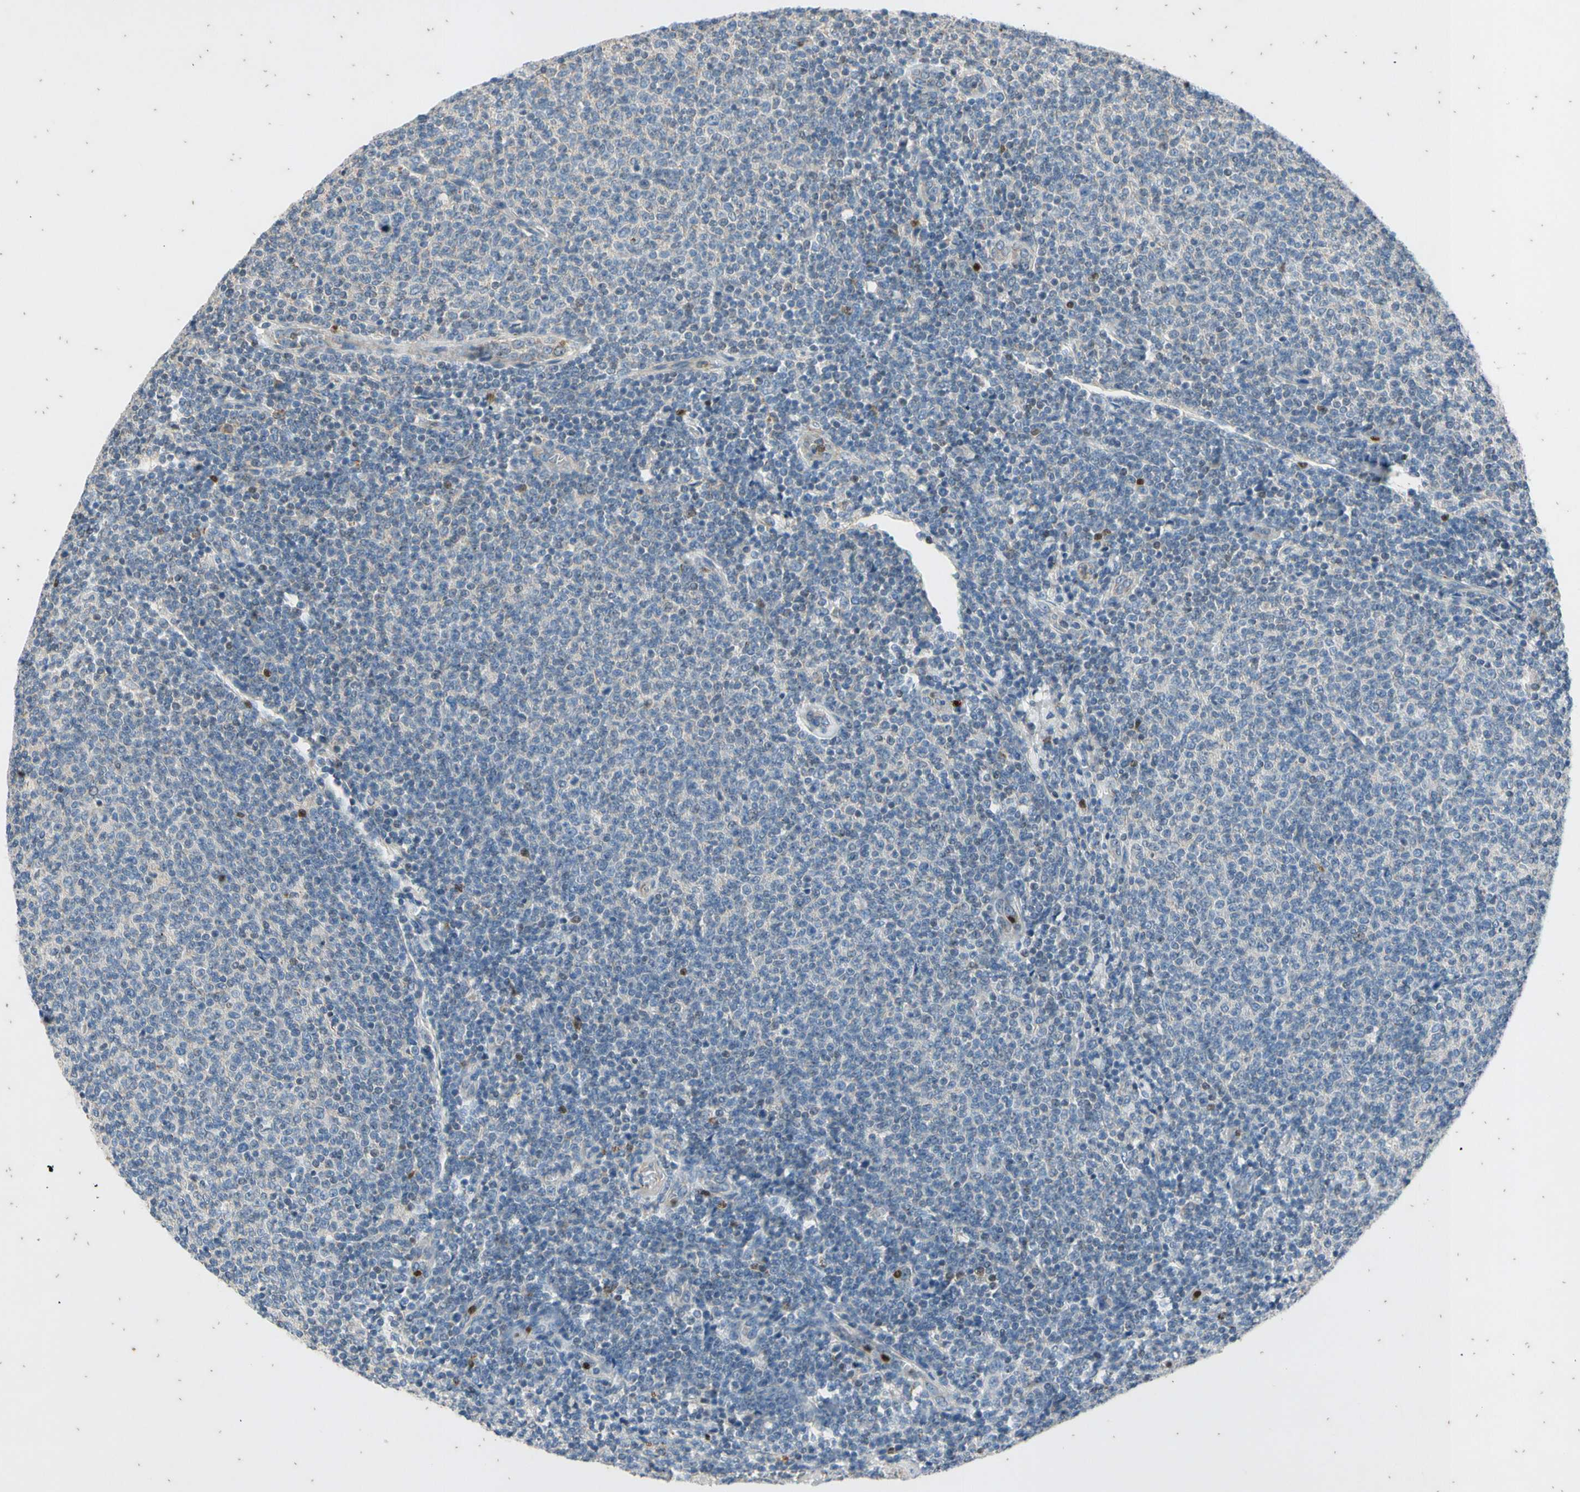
{"staining": {"intensity": "negative", "quantity": "none", "location": "none"}, "tissue": "lymphoma", "cell_type": "Tumor cells", "image_type": "cancer", "snomed": [{"axis": "morphology", "description": "Malignant lymphoma, non-Hodgkin's type, Low grade"}, {"axis": "topography", "description": "Lymph node"}], "caption": "Protein analysis of lymphoma demonstrates no significant expression in tumor cells.", "gene": "TBX21", "patient": {"sex": "male", "age": 66}}